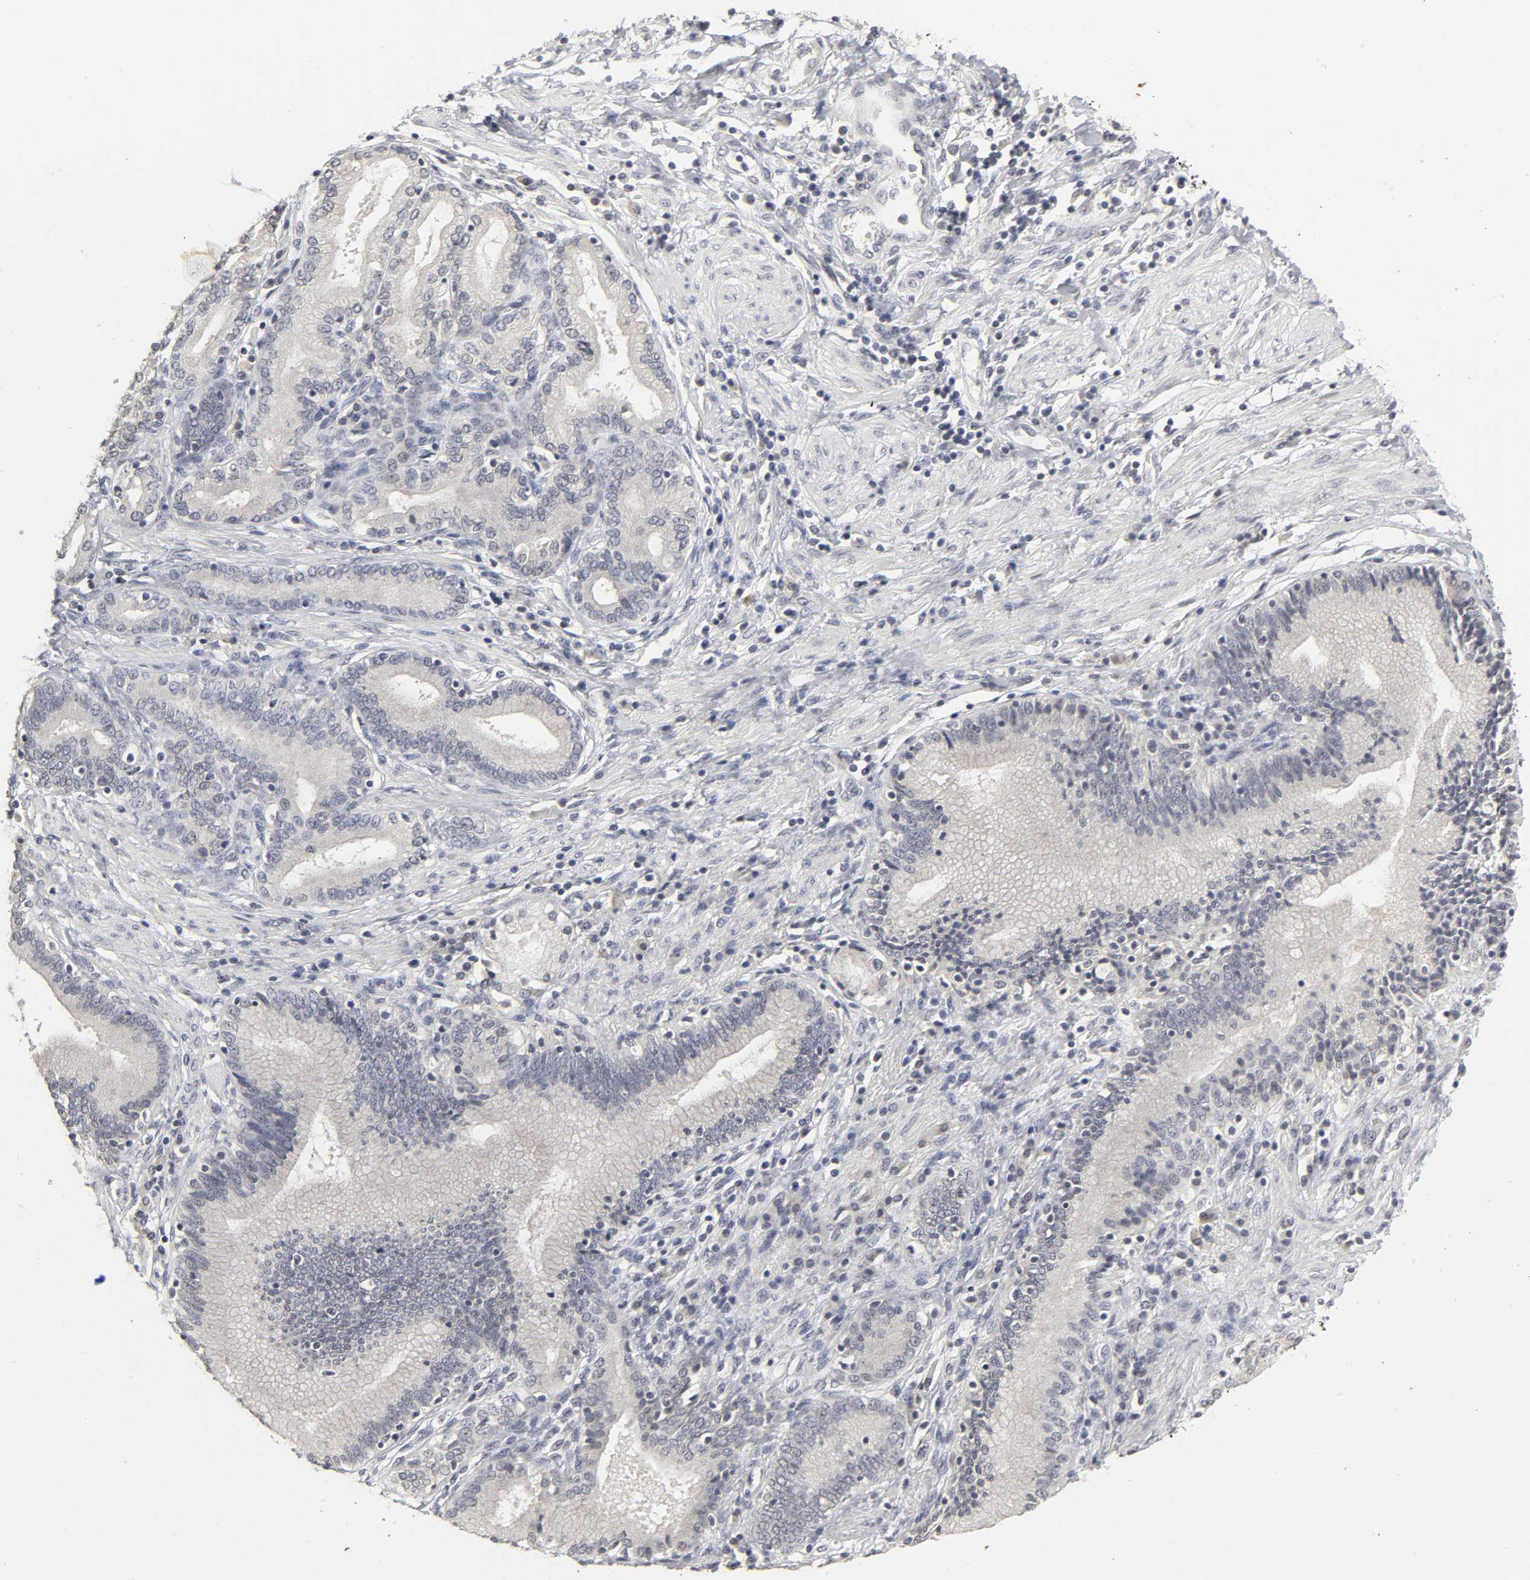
{"staining": {"intensity": "negative", "quantity": "none", "location": "none"}, "tissue": "pancreatic cancer", "cell_type": "Tumor cells", "image_type": "cancer", "snomed": [{"axis": "morphology", "description": "Adenocarcinoma, NOS"}, {"axis": "topography", "description": "Pancreas"}], "caption": "An image of pancreatic cancer stained for a protein reveals no brown staining in tumor cells.", "gene": "TCAP", "patient": {"sex": "female", "age": 48}}